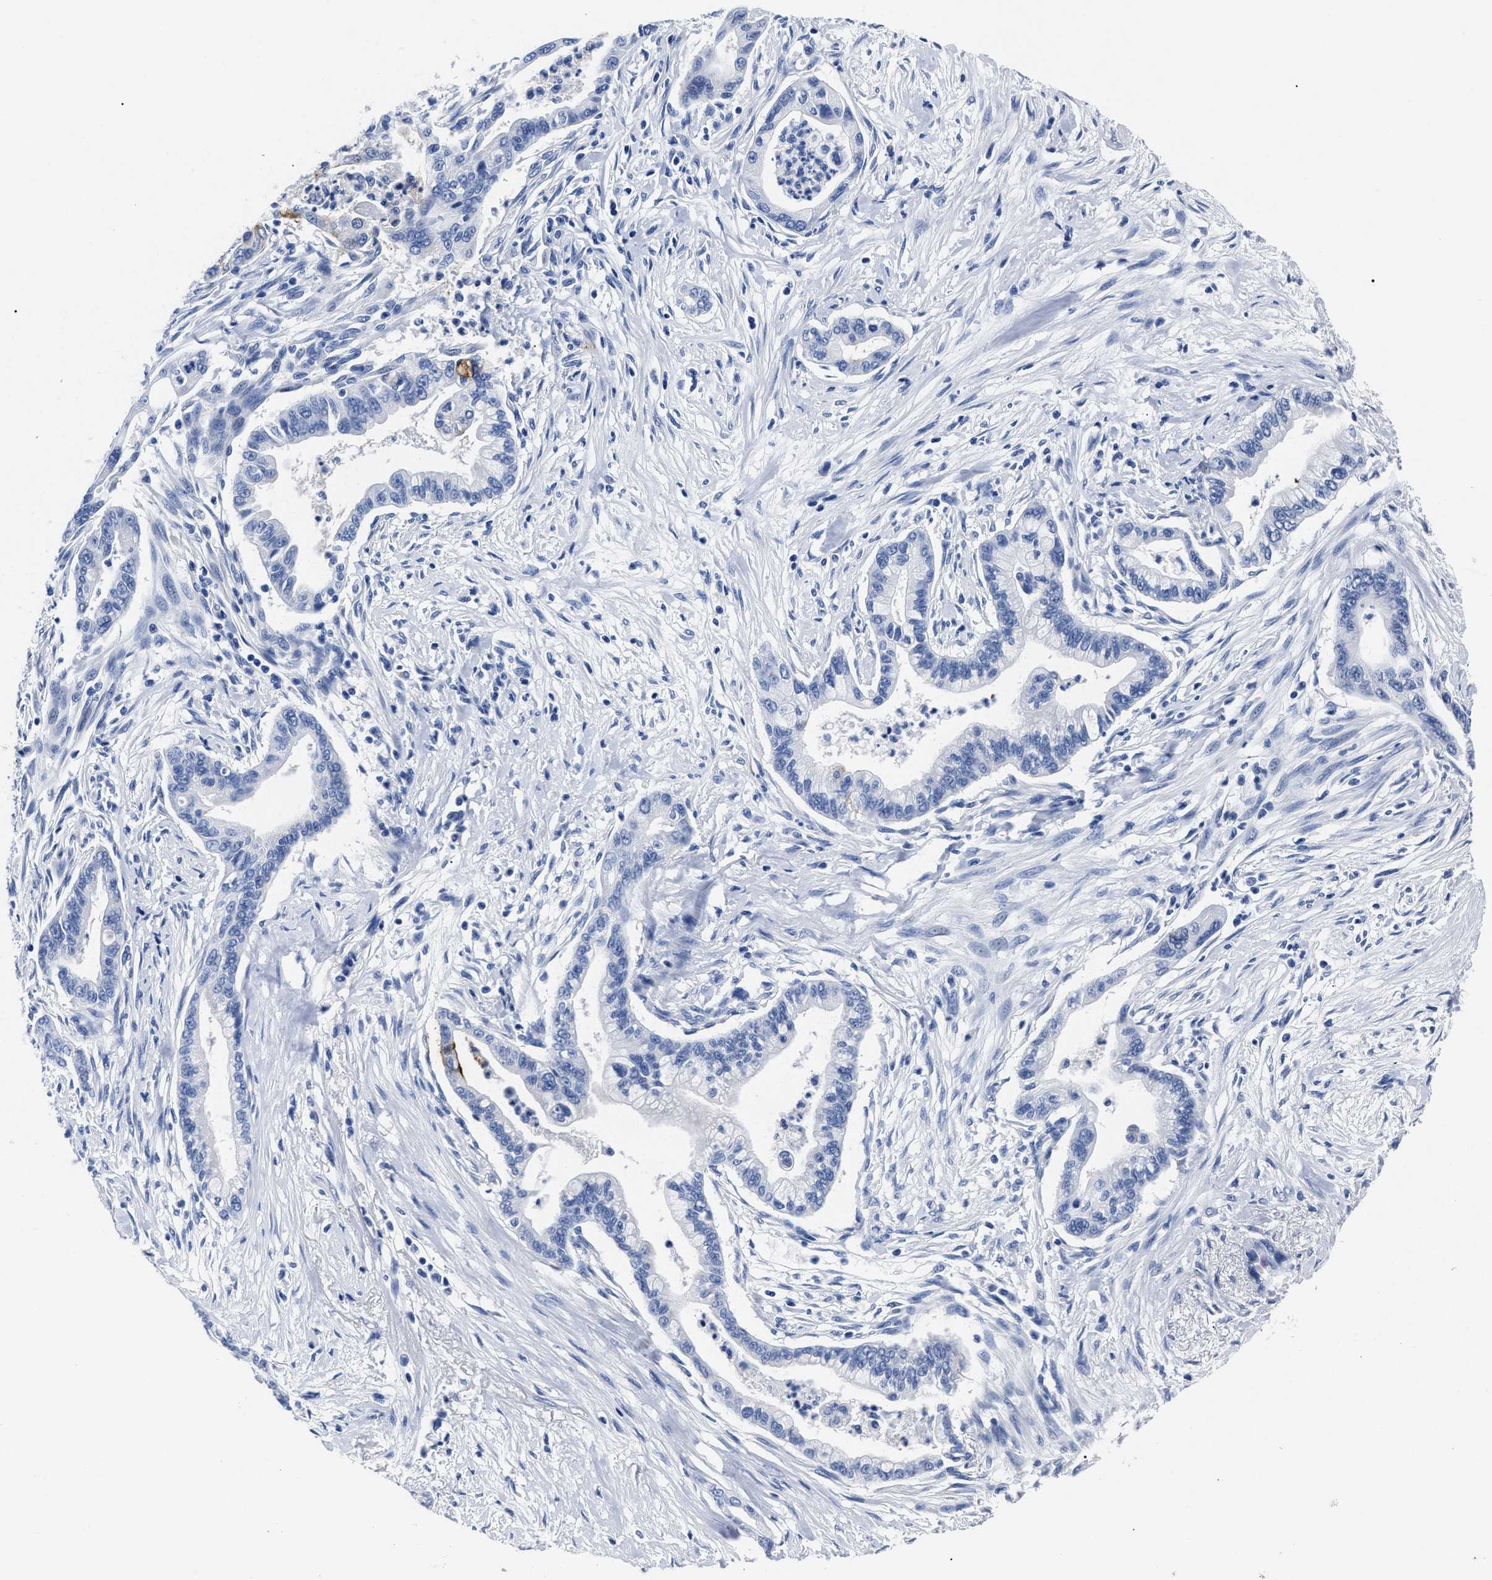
{"staining": {"intensity": "negative", "quantity": "none", "location": "none"}, "tissue": "pancreatic cancer", "cell_type": "Tumor cells", "image_type": "cancer", "snomed": [{"axis": "morphology", "description": "Adenocarcinoma, NOS"}, {"axis": "topography", "description": "Pancreas"}], "caption": "The image displays no staining of tumor cells in pancreatic cancer (adenocarcinoma).", "gene": "ALPG", "patient": {"sex": "male", "age": 70}}